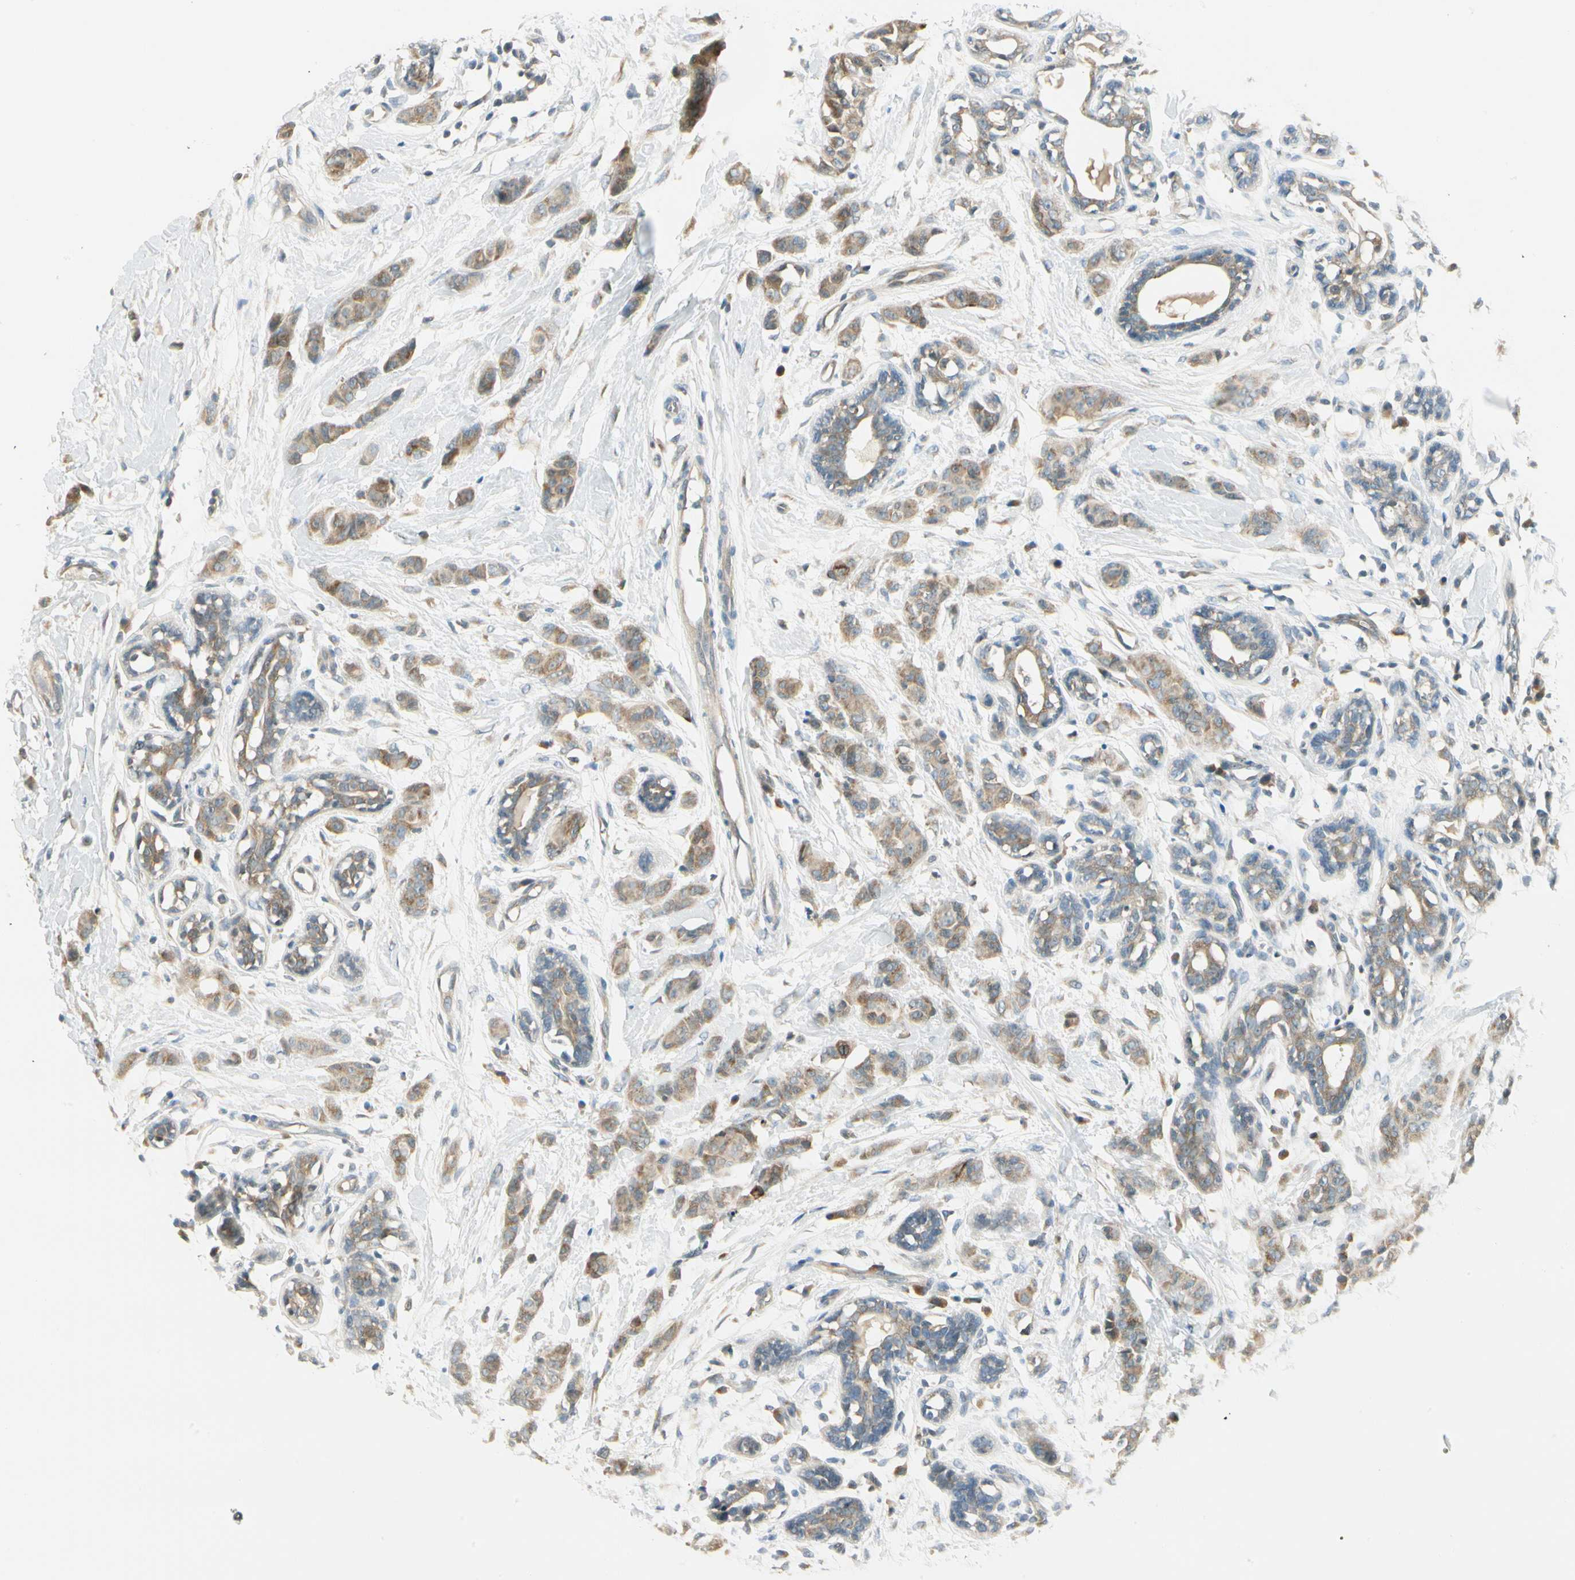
{"staining": {"intensity": "moderate", "quantity": ">75%", "location": "cytoplasmic/membranous"}, "tissue": "breast cancer", "cell_type": "Tumor cells", "image_type": "cancer", "snomed": [{"axis": "morphology", "description": "Normal tissue, NOS"}, {"axis": "morphology", "description": "Duct carcinoma"}, {"axis": "topography", "description": "Breast"}], "caption": "Immunohistochemical staining of breast cancer shows moderate cytoplasmic/membranous protein staining in approximately >75% of tumor cells. The staining was performed using DAB to visualize the protein expression in brown, while the nuclei were stained in blue with hematoxylin (Magnification: 20x).", "gene": "BNIP1", "patient": {"sex": "female", "age": 40}}